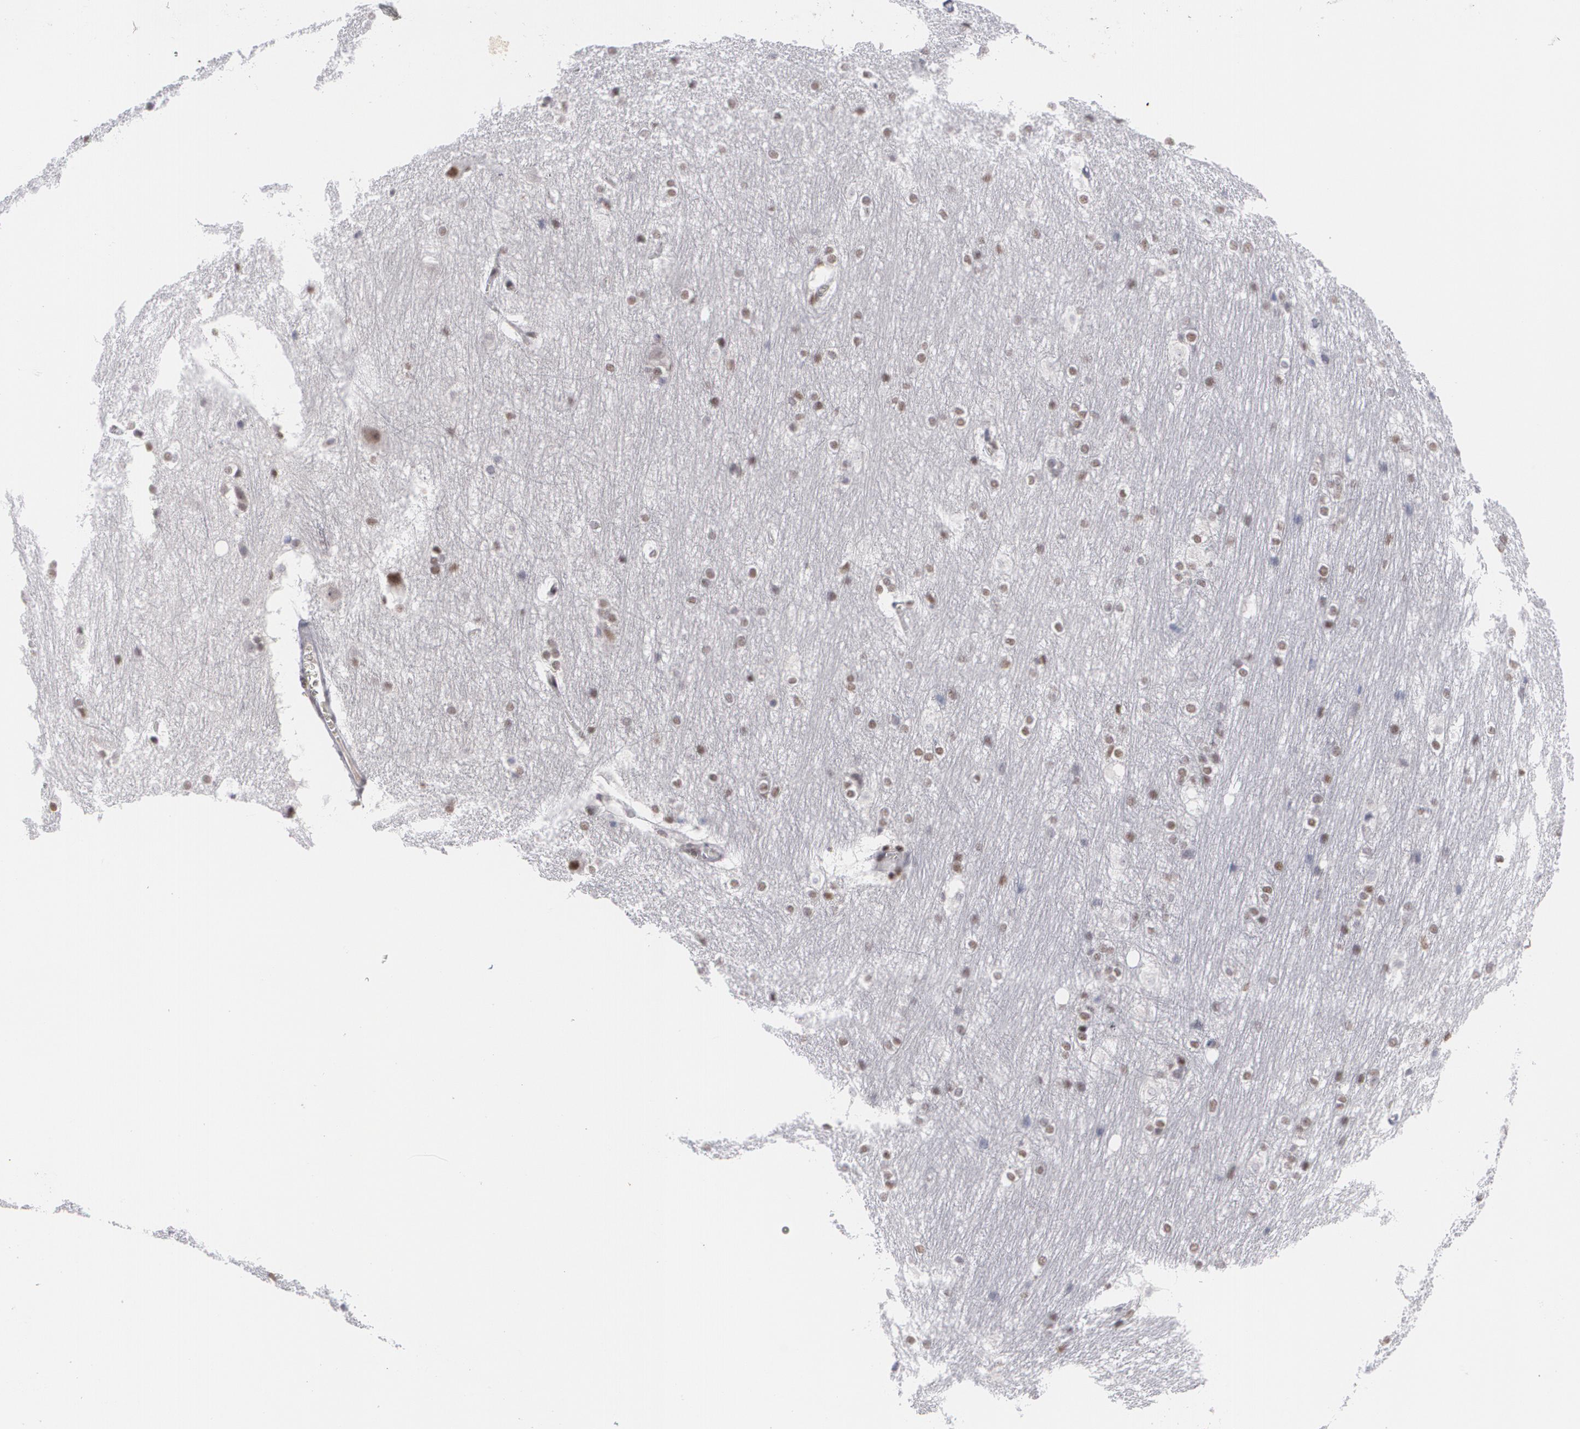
{"staining": {"intensity": "weak", "quantity": "<25%", "location": "nuclear"}, "tissue": "hippocampus", "cell_type": "Neuronal cells", "image_type": "normal", "snomed": [{"axis": "morphology", "description": "Normal tissue, NOS"}, {"axis": "topography", "description": "Hippocampus"}], "caption": "Immunohistochemistry (IHC) of unremarkable hippocampus exhibits no positivity in neuronal cells. (Stains: DAB (3,3'-diaminobenzidine) immunohistochemistry (IHC) with hematoxylin counter stain, Microscopy: brightfield microscopy at high magnification).", "gene": "MCL1", "patient": {"sex": "female", "age": 19}}